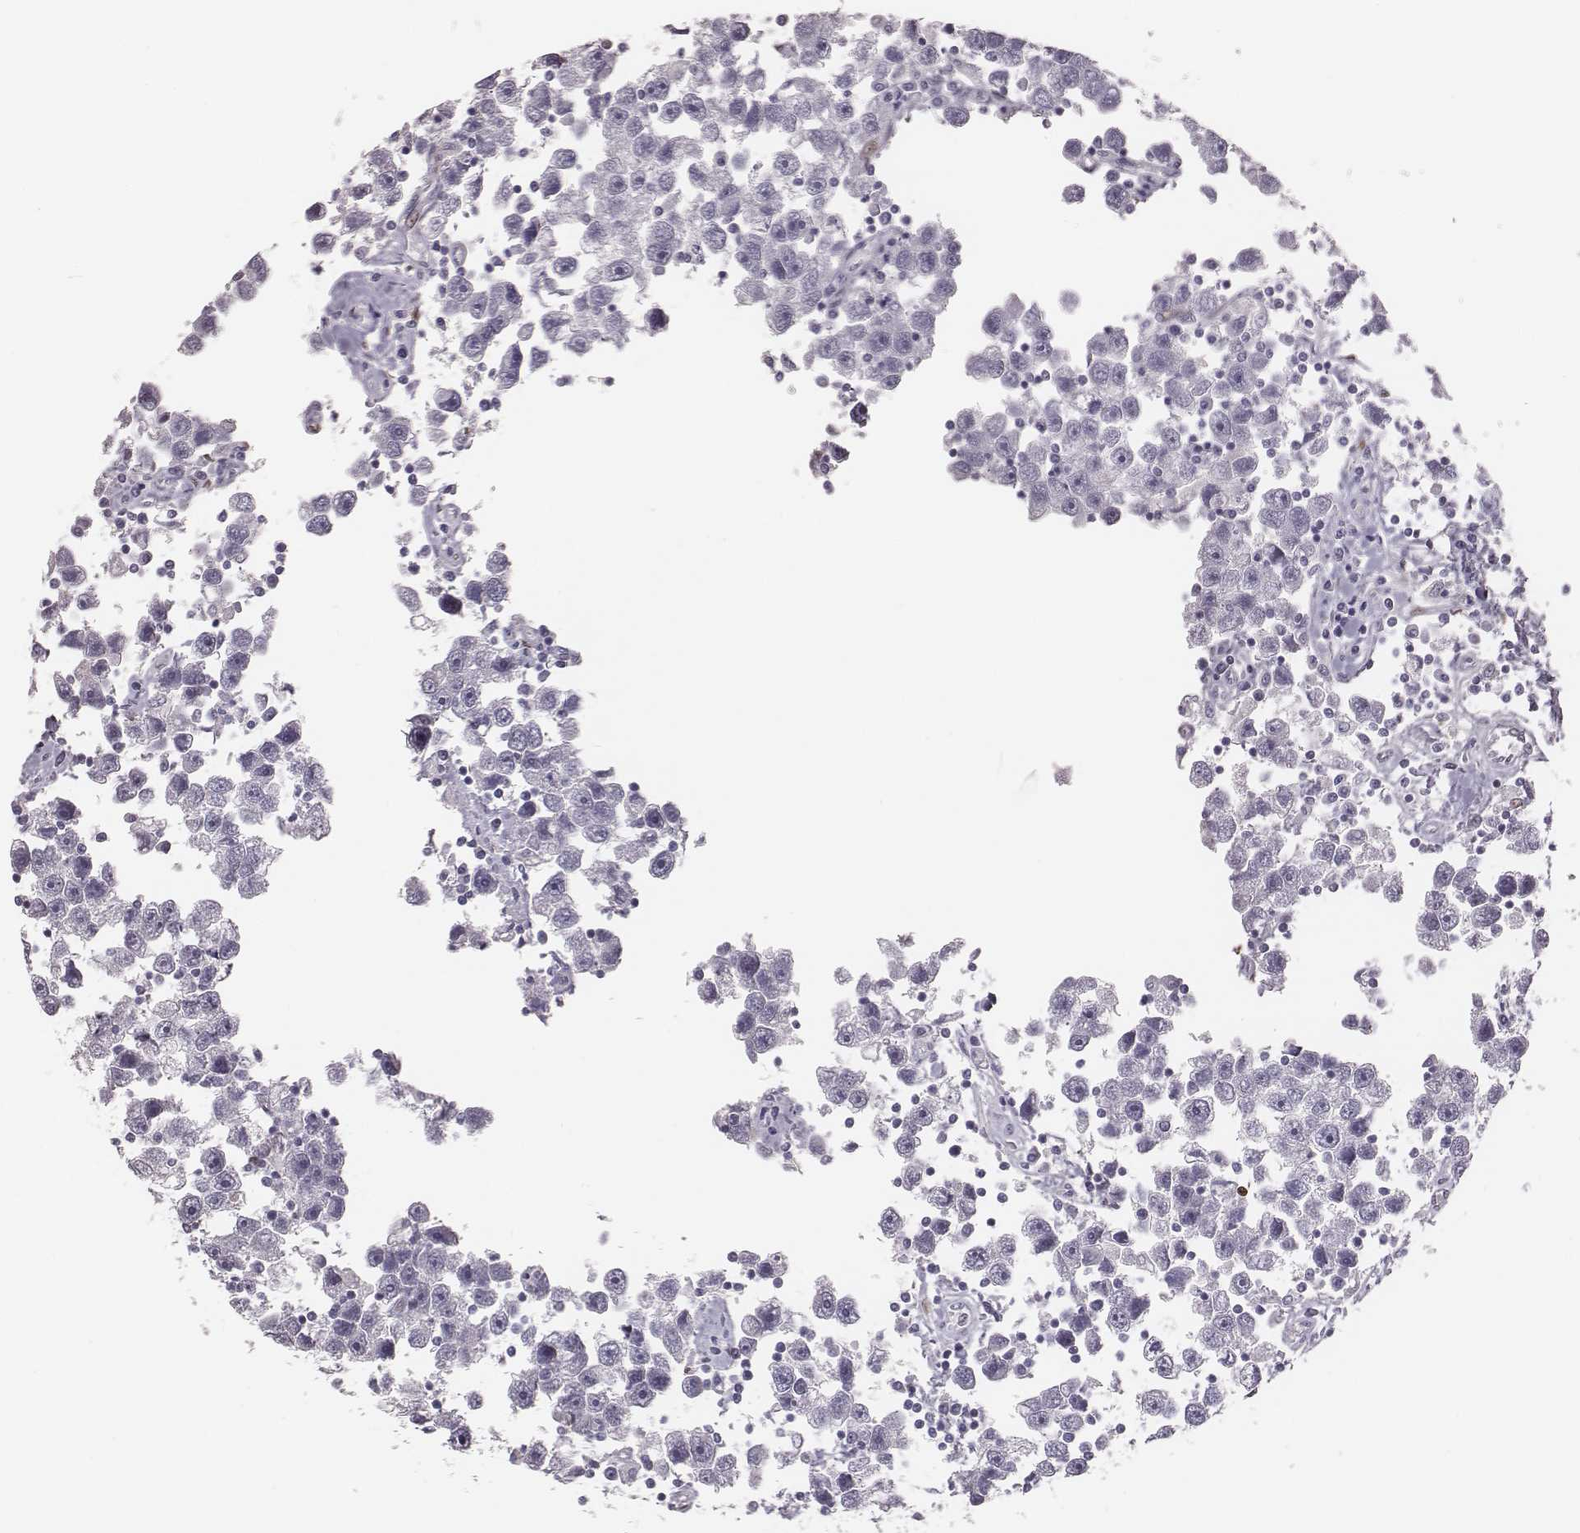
{"staining": {"intensity": "negative", "quantity": "none", "location": "none"}, "tissue": "testis cancer", "cell_type": "Tumor cells", "image_type": "cancer", "snomed": [{"axis": "morphology", "description": "Seminoma, NOS"}, {"axis": "topography", "description": "Testis"}], "caption": "Image shows no significant protein positivity in tumor cells of testis seminoma.", "gene": "ADGRF4", "patient": {"sex": "male", "age": 30}}